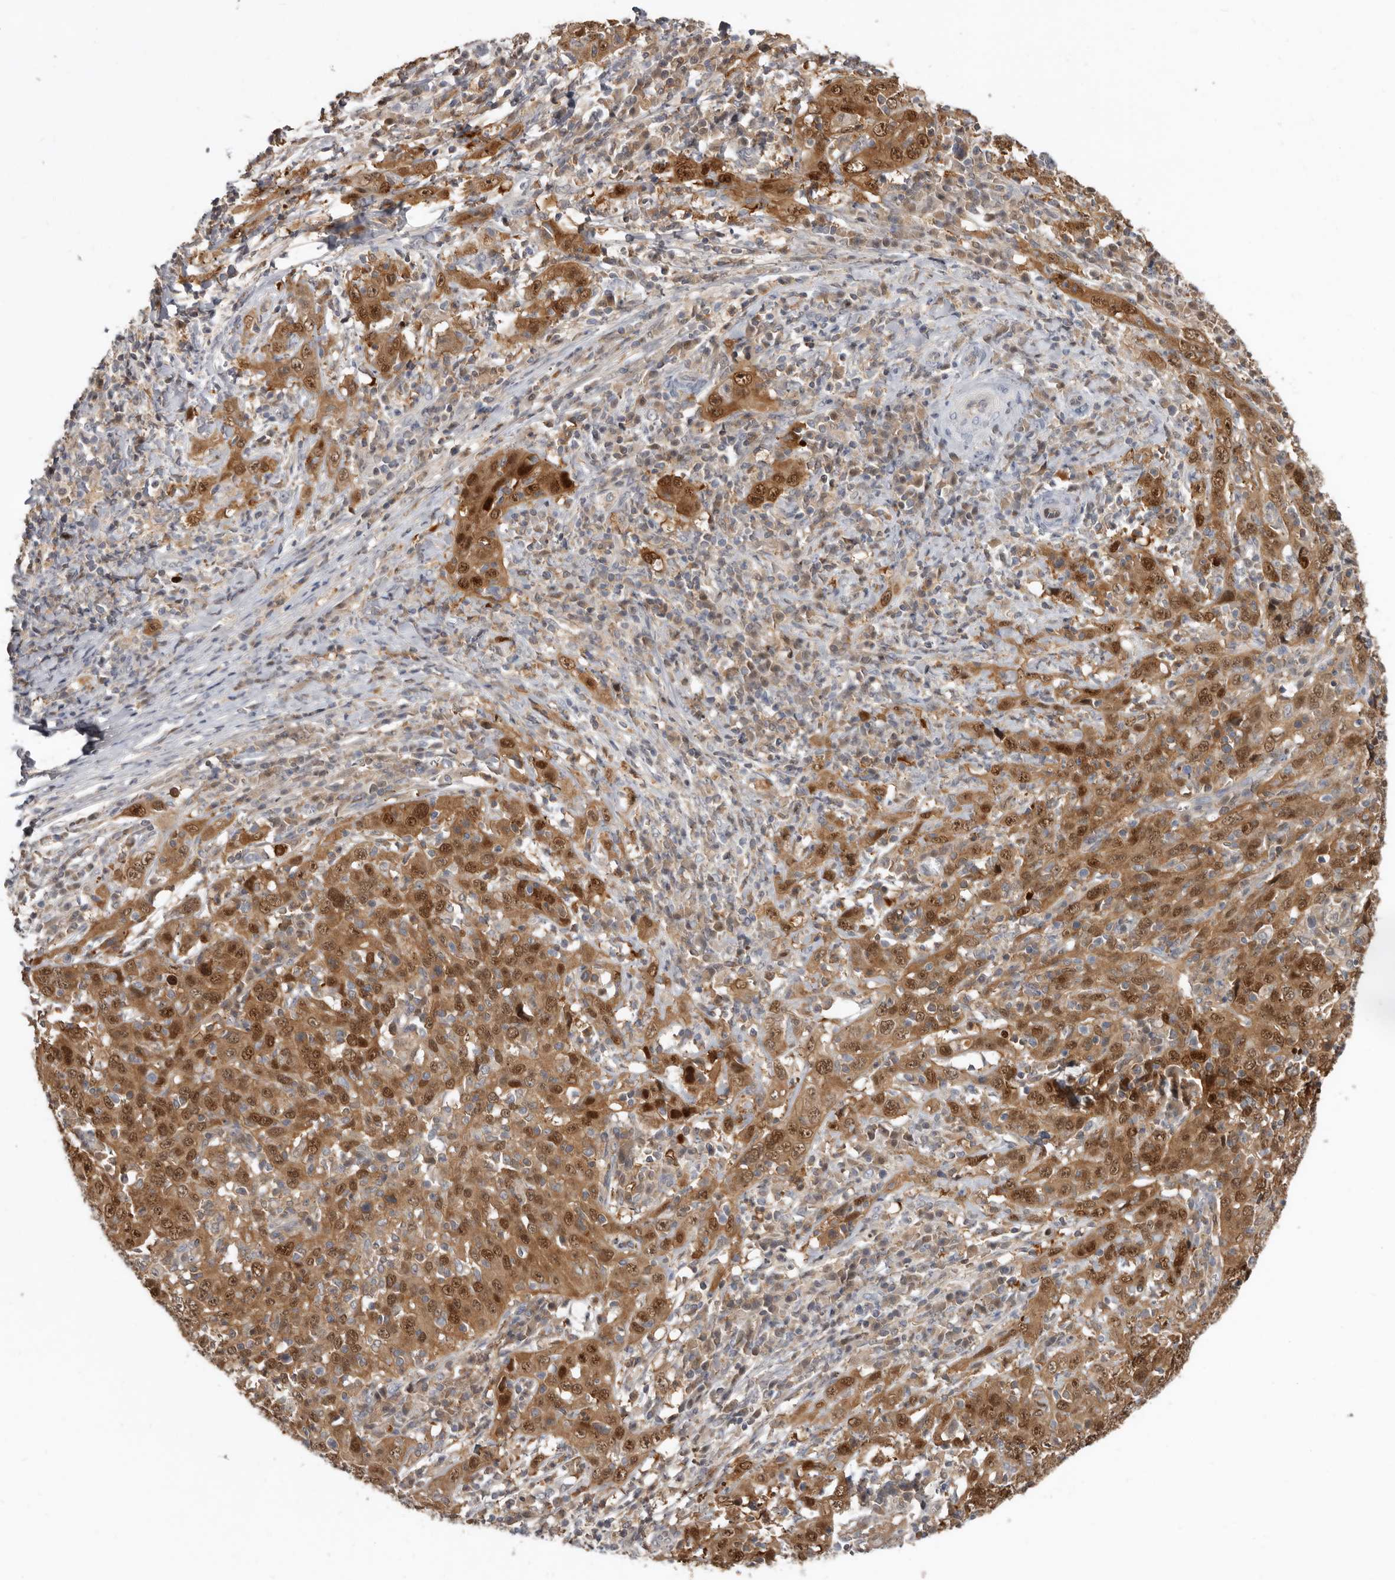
{"staining": {"intensity": "moderate", "quantity": ">75%", "location": "cytoplasmic/membranous,nuclear"}, "tissue": "cervical cancer", "cell_type": "Tumor cells", "image_type": "cancer", "snomed": [{"axis": "morphology", "description": "Squamous cell carcinoma, NOS"}, {"axis": "topography", "description": "Cervix"}], "caption": "Immunohistochemical staining of human cervical cancer exhibits medium levels of moderate cytoplasmic/membranous and nuclear positivity in about >75% of tumor cells.", "gene": "RBKS", "patient": {"sex": "female", "age": 46}}